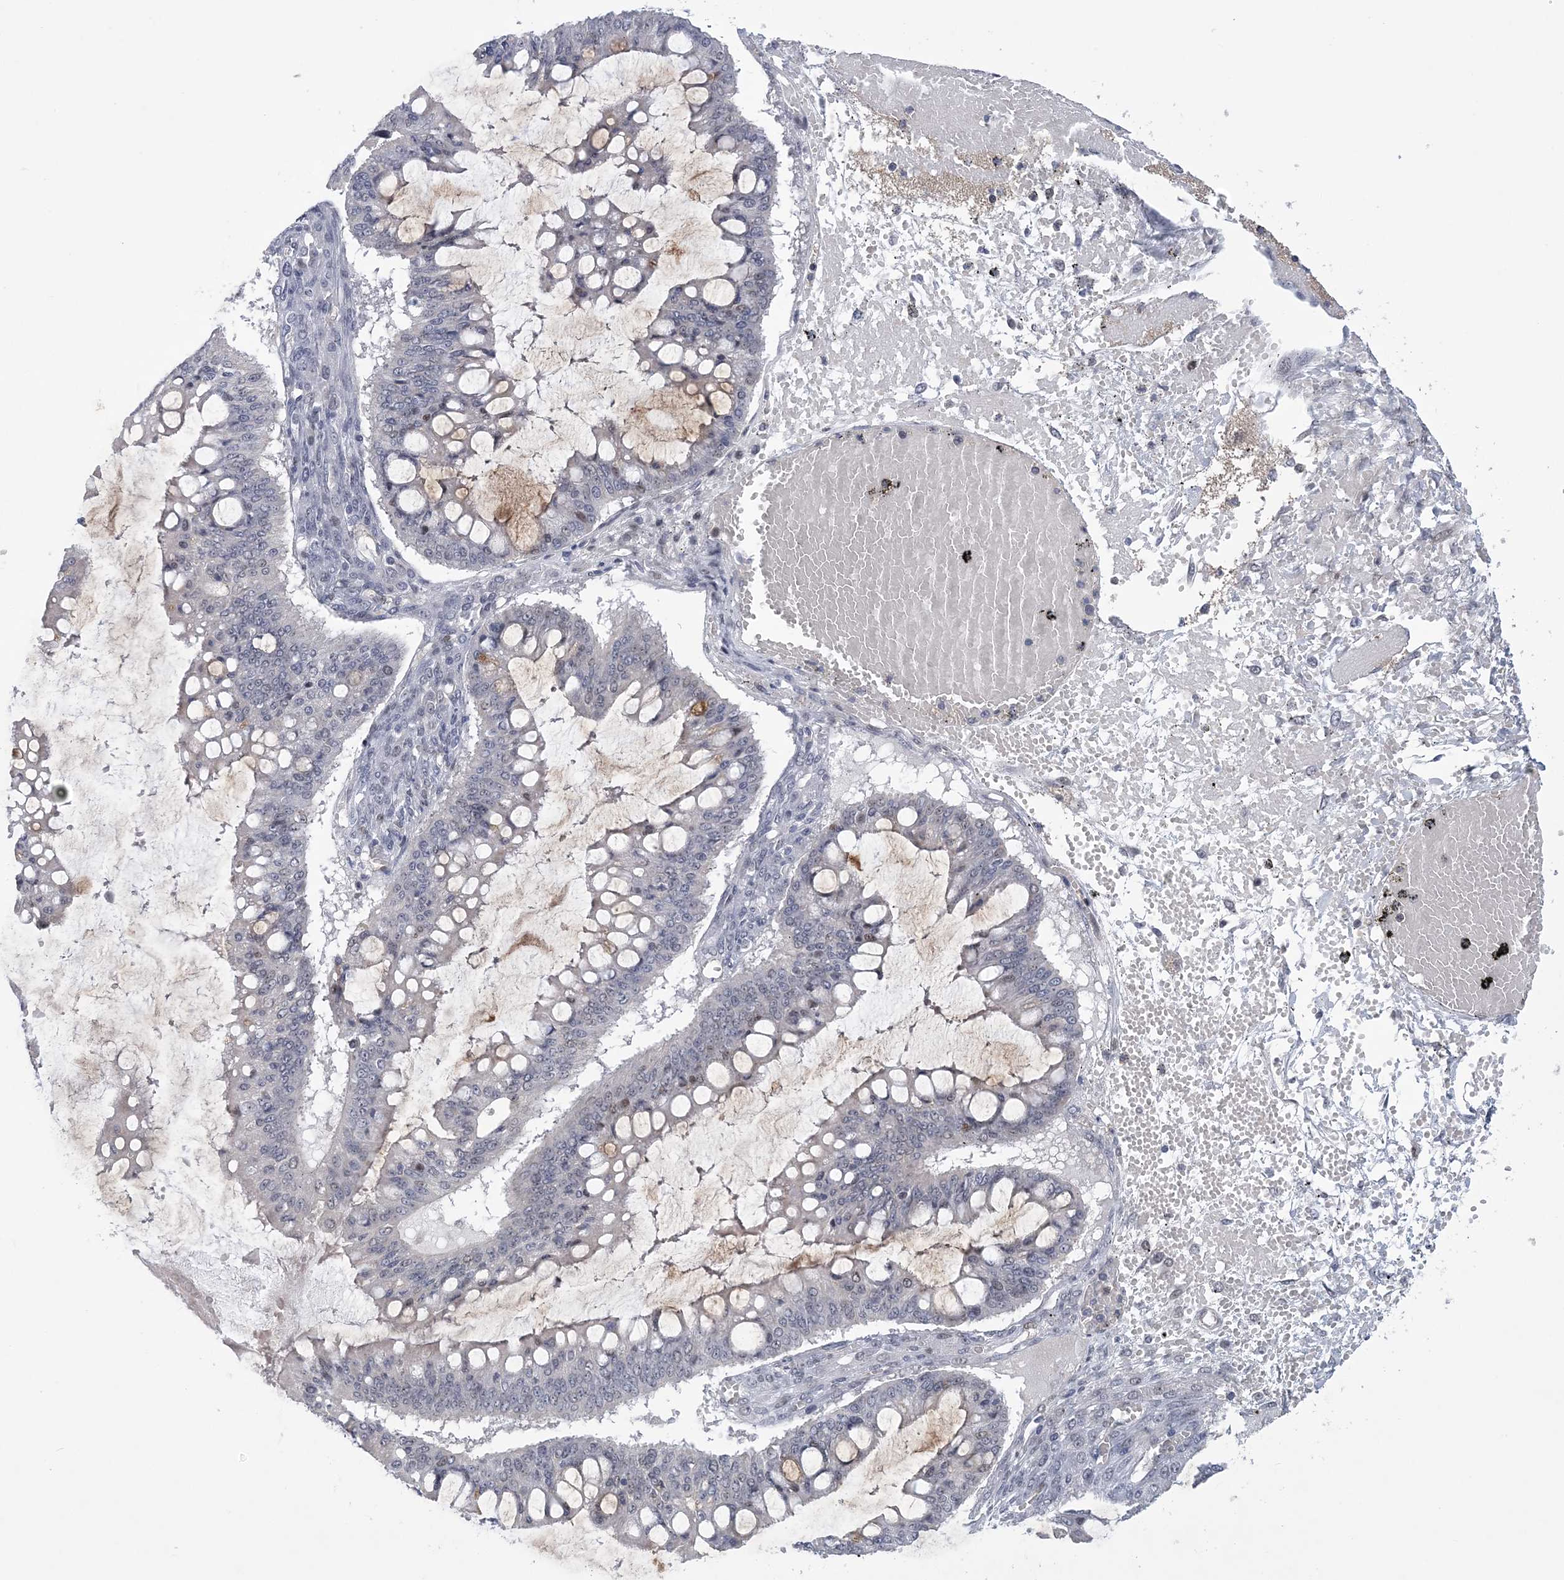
{"staining": {"intensity": "moderate", "quantity": "<25%", "location": "nuclear"}, "tissue": "ovarian cancer", "cell_type": "Tumor cells", "image_type": "cancer", "snomed": [{"axis": "morphology", "description": "Cystadenocarcinoma, mucinous, NOS"}, {"axis": "topography", "description": "Ovary"}], "caption": "Immunohistochemistry (IHC) histopathology image of neoplastic tissue: ovarian cancer (mucinous cystadenocarcinoma) stained using immunohistochemistry demonstrates low levels of moderate protein expression localized specifically in the nuclear of tumor cells, appearing as a nuclear brown color.", "gene": "HOMEZ", "patient": {"sex": "female", "age": 73}}